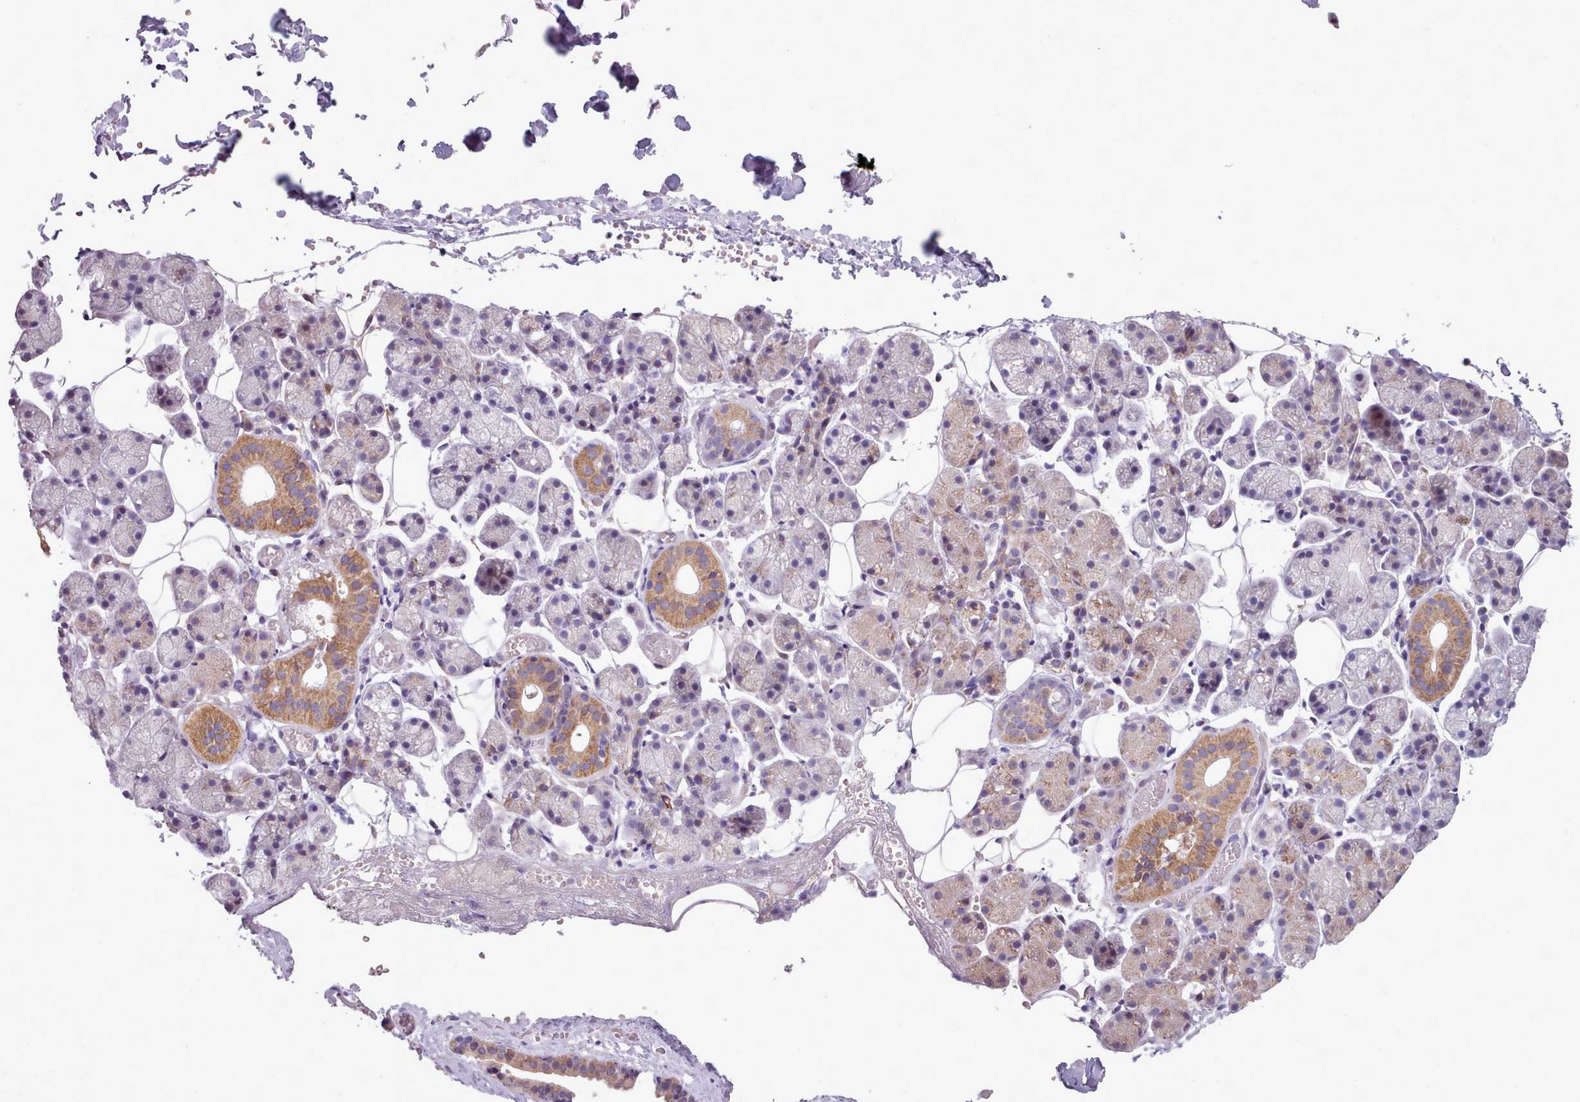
{"staining": {"intensity": "moderate", "quantity": "<25%", "location": "cytoplasmic/membranous"}, "tissue": "salivary gland", "cell_type": "Glandular cells", "image_type": "normal", "snomed": [{"axis": "morphology", "description": "Normal tissue, NOS"}, {"axis": "topography", "description": "Salivary gland"}], "caption": "Salivary gland stained with a brown dye displays moderate cytoplasmic/membranous positive expression in about <25% of glandular cells.", "gene": "SLC52A3", "patient": {"sex": "female", "age": 33}}